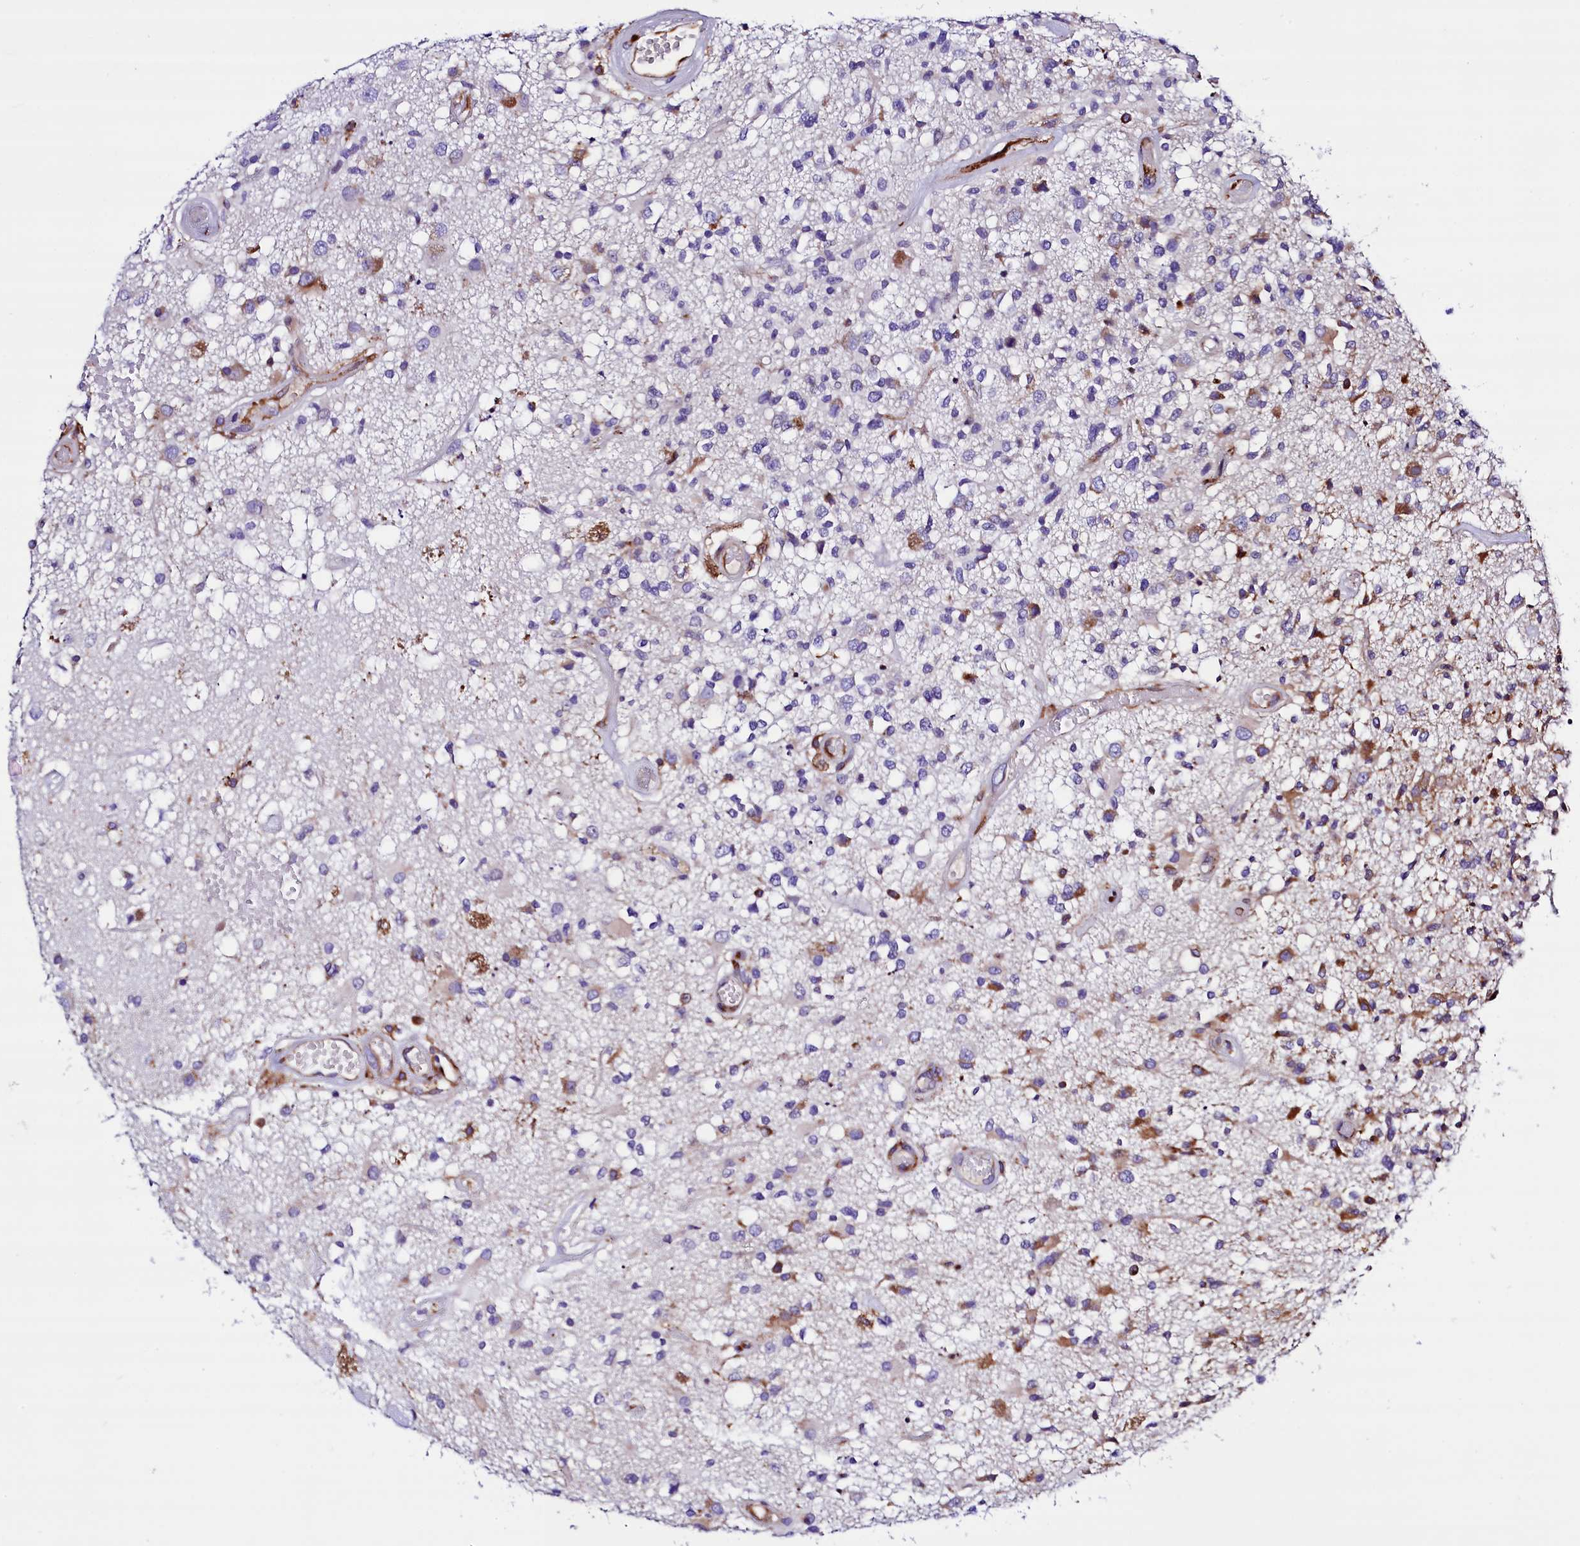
{"staining": {"intensity": "negative", "quantity": "none", "location": "none"}, "tissue": "glioma", "cell_type": "Tumor cells", "image_type": "cancer", "snomed": [{"axis": "morphology", "description": "Glioma, malignant, High grade"}, {"axis": "morphology", "description": "Glioblastoma, NOS"}, {"axis": "topography", "description": "Brain"}], "caption": "Tumor cells show no significant positivity in glioma.", "gene": "CMTR2", "patient": {"sex": "male", "age": 60}}